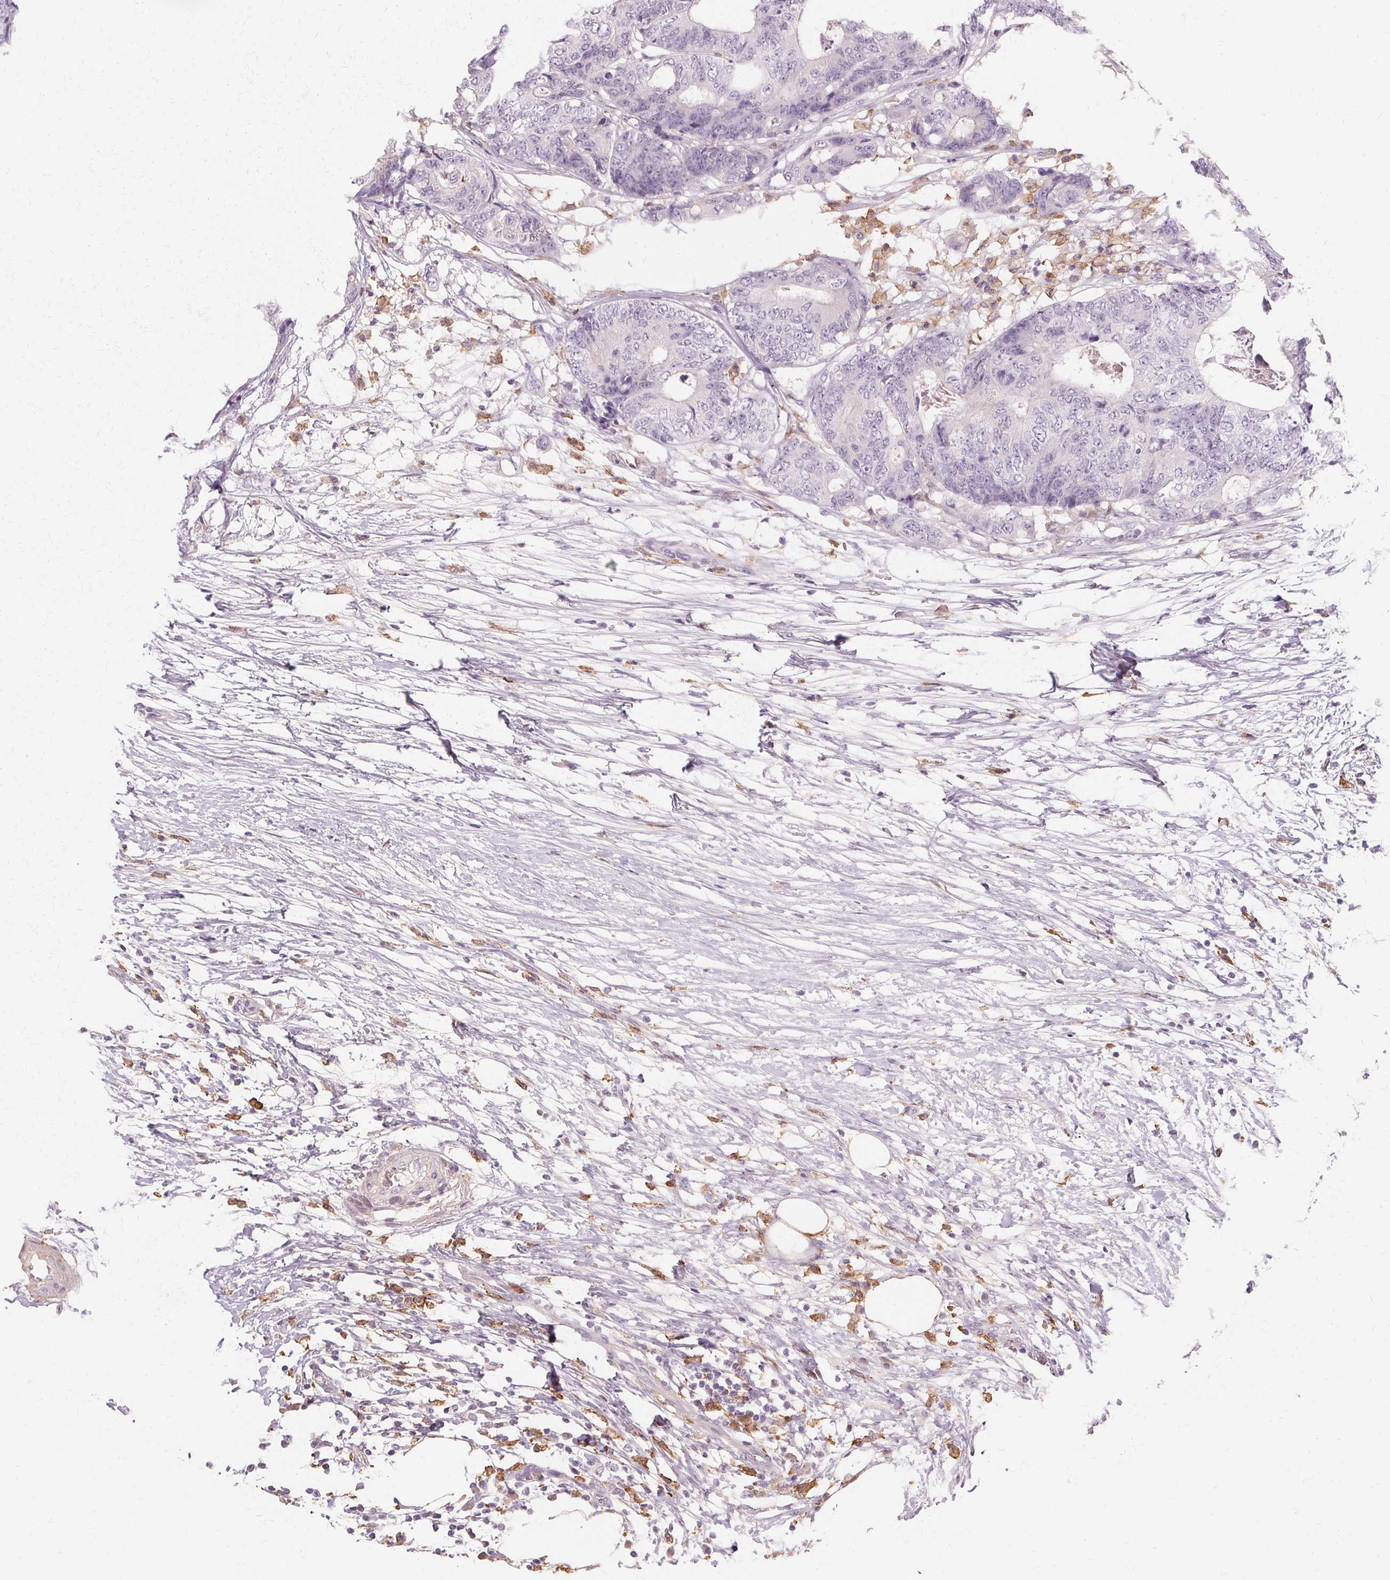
{"staining": {"intensity": "negative", "quantity": "none", "location": "none"}, "tissue": "colorectal cancer", "cell_type": "Tumor cells", "image_type": "cancer", "snomed": [{"axis": "morphology", "description": "Adenocarcinoma, NOS"}, {"axis": "topography", "description": "Colon"}], "caption": "Tumor cells show no significant expression in colorectal cancer (adenocarcinoma). (DAB immunohistochemistry with hematoxylin counter stain).", "gene": "IFNGR1", "patient": {"sex": "female", "age": 48}}